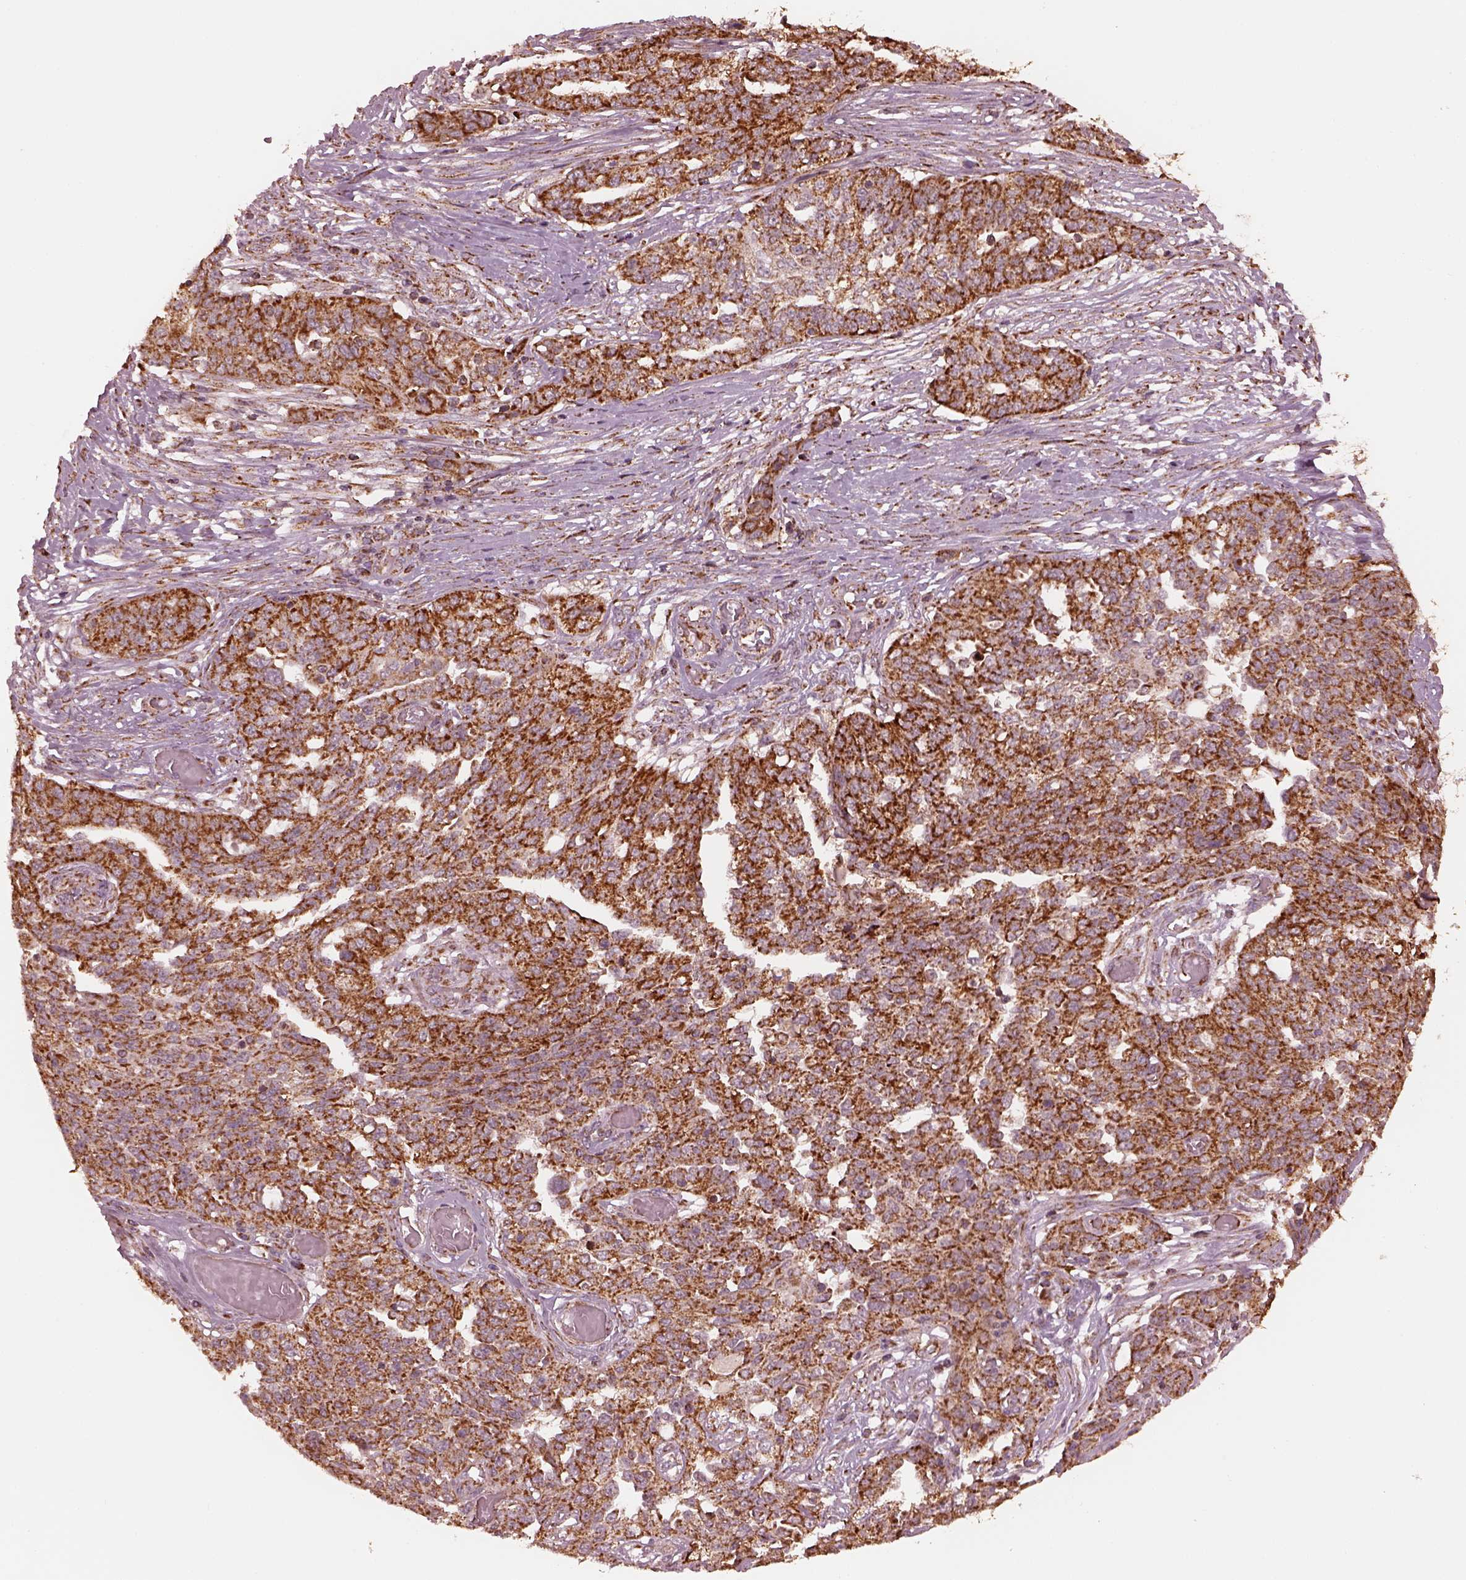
{"staining": {"intensity": "strong", "quantity": ">75%", "location": "cytoplasmic/membranous"}, "tissue": "ovarian cancer", "cell_type": "Tumor cells", "image_type": "cancer", "snomed": [{"axis": "morphology", "description": "Cystadenocarcinoma, serous, NOS"}, {"axis": "topography", "description": "Ovary"}], "caption": "The micrograph reveals staining of serous cystadenocarcinoma (ovarian), revealing strong cytoplasmic/membranous protein expression (brown color) within tumor cells. The staining is performed using DAB (3,3'-diaminobenzidine) brown chromogen to label protein expression. The nuclei are counter-stained blue using hematoxylin.", "gene": "NDUFB10", "patient": {"sex": "female", "age": 67}}